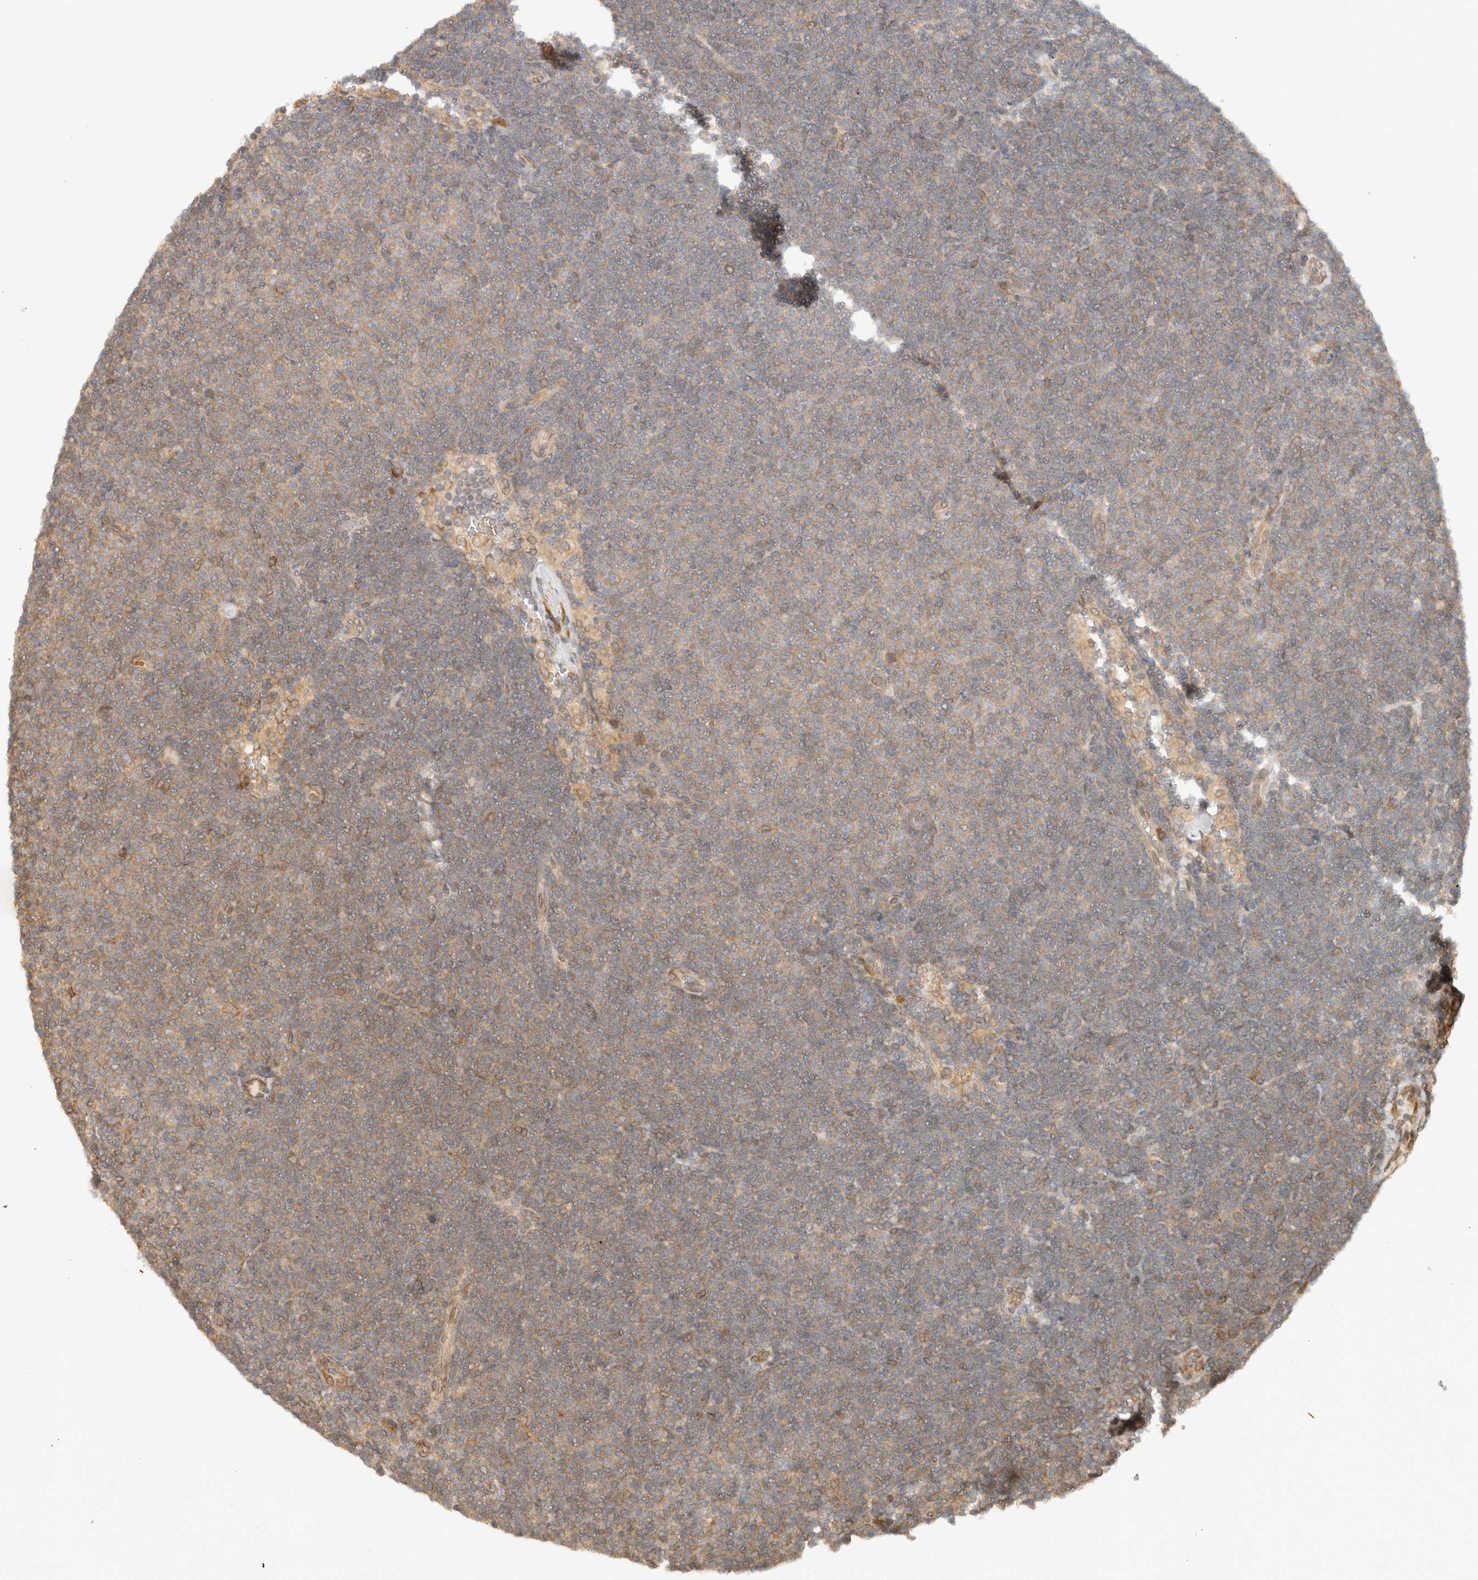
{"staining": {"intensity": "weak", "quantity": "25%-75%", "location": "cytoplasmic/membranous"}, "tissue": "lymphoma", "cell_type": "Tumor cells", "image_type": "cancer", "snomed": [{"axis": "morphology", "description": "Malignant lymphoma, non-Hodgkin's type, Low grade"}, {"axis": "topography", "description": "Lymph node"}], "caption": "The micrograph shows staining of low-grade malignant lymphoma, non-Hodgkin's type, revealing weak cytoplasmic/membranous protein expression (brown color) within tumor cells.", "gene": "ARFGEF2", "patient": {"sex": "female", "age": 53}}